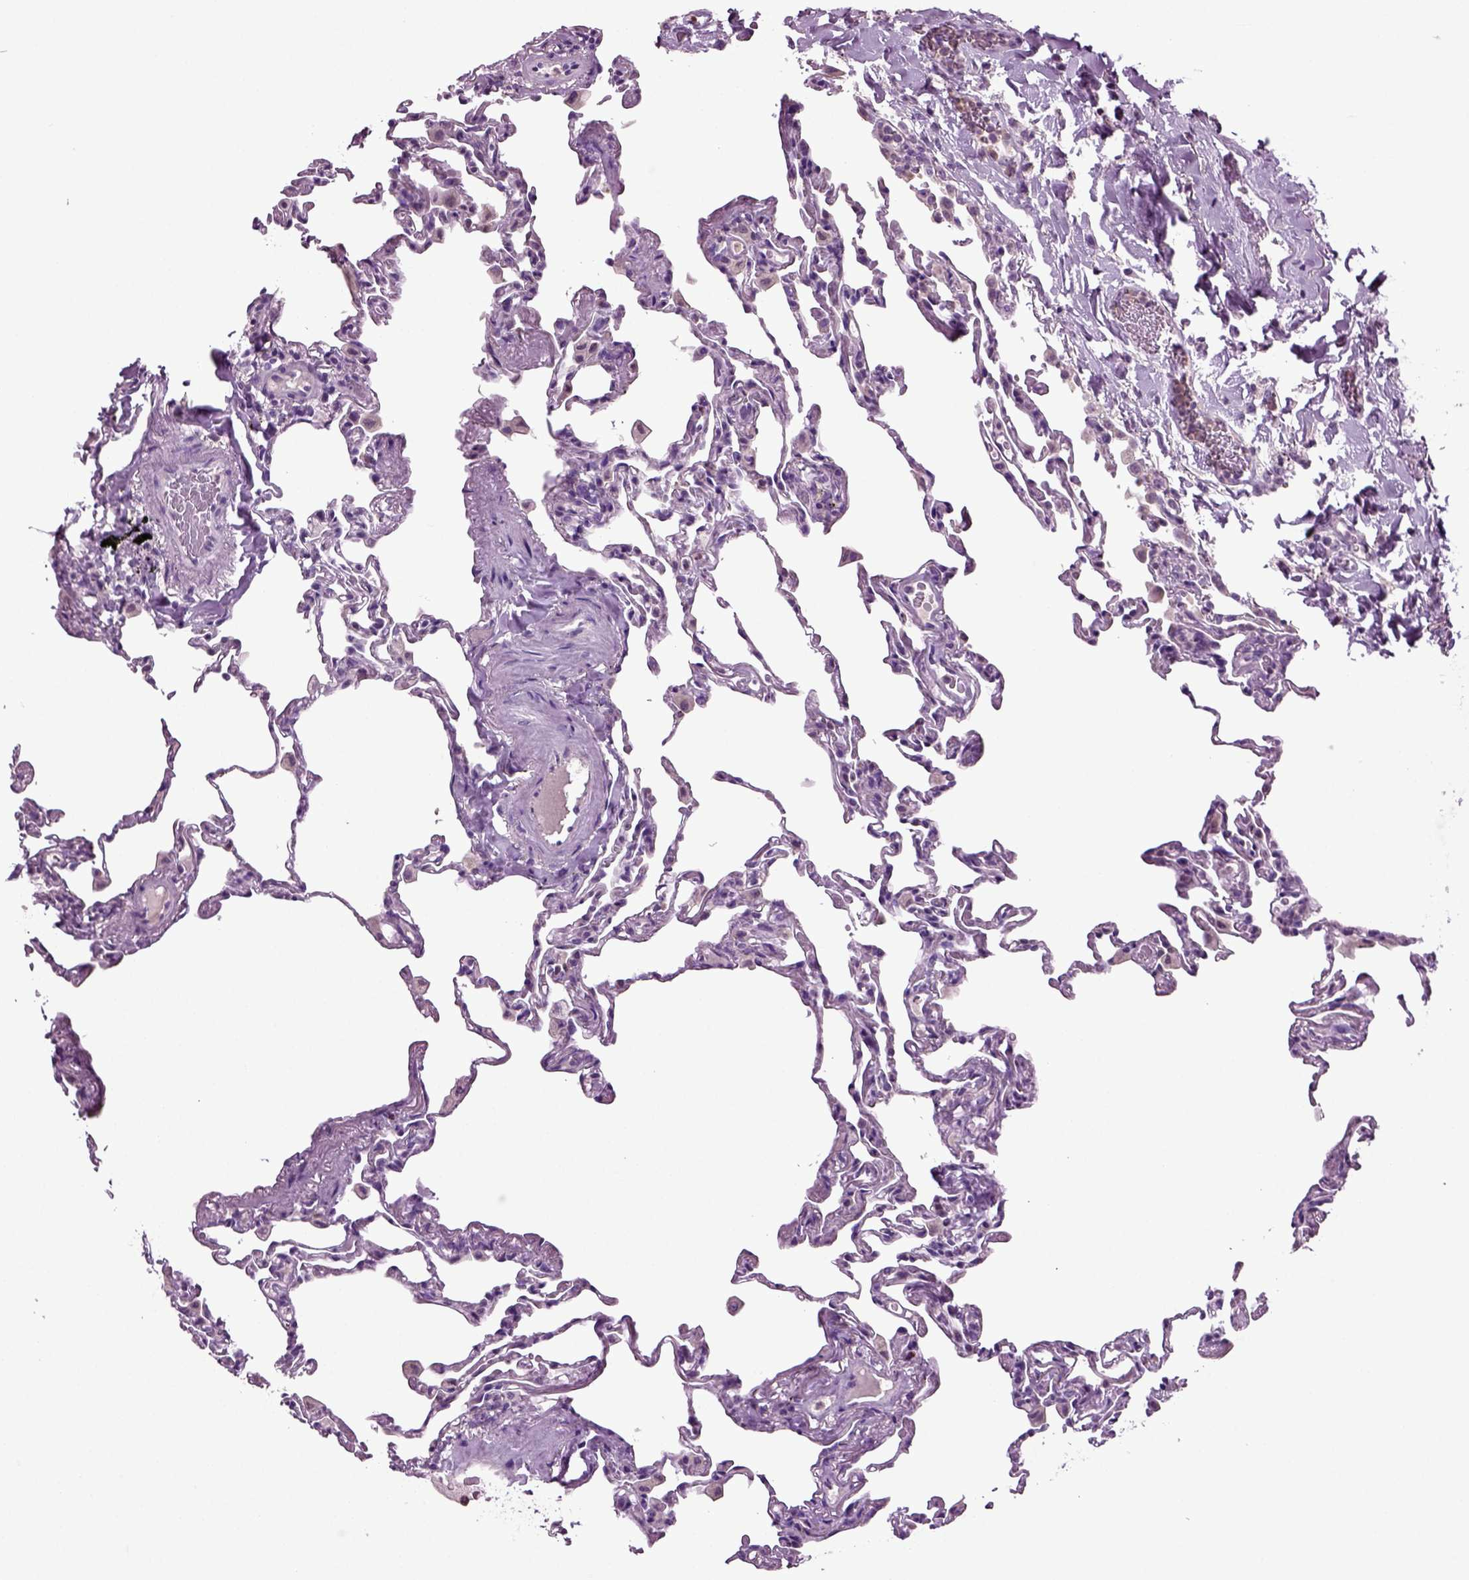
{"staining": {"intensity": "negative", "quantity": "none", "location": "none"}, "tissue": "lung", "cell_type": "Alveolar cells", "image_type": "normal", "snomed": [{"axis": "morphology", "description": "Normal tissue, NOS"}, {"axis": "topography", "description": "Lung"}], "caption": "DAB immunohistochemical staining of unremarkable lung shows no significant positivity in alveolar cells.", "gene": "FGF11", "patient": {"sex": "female", "age": 57}}